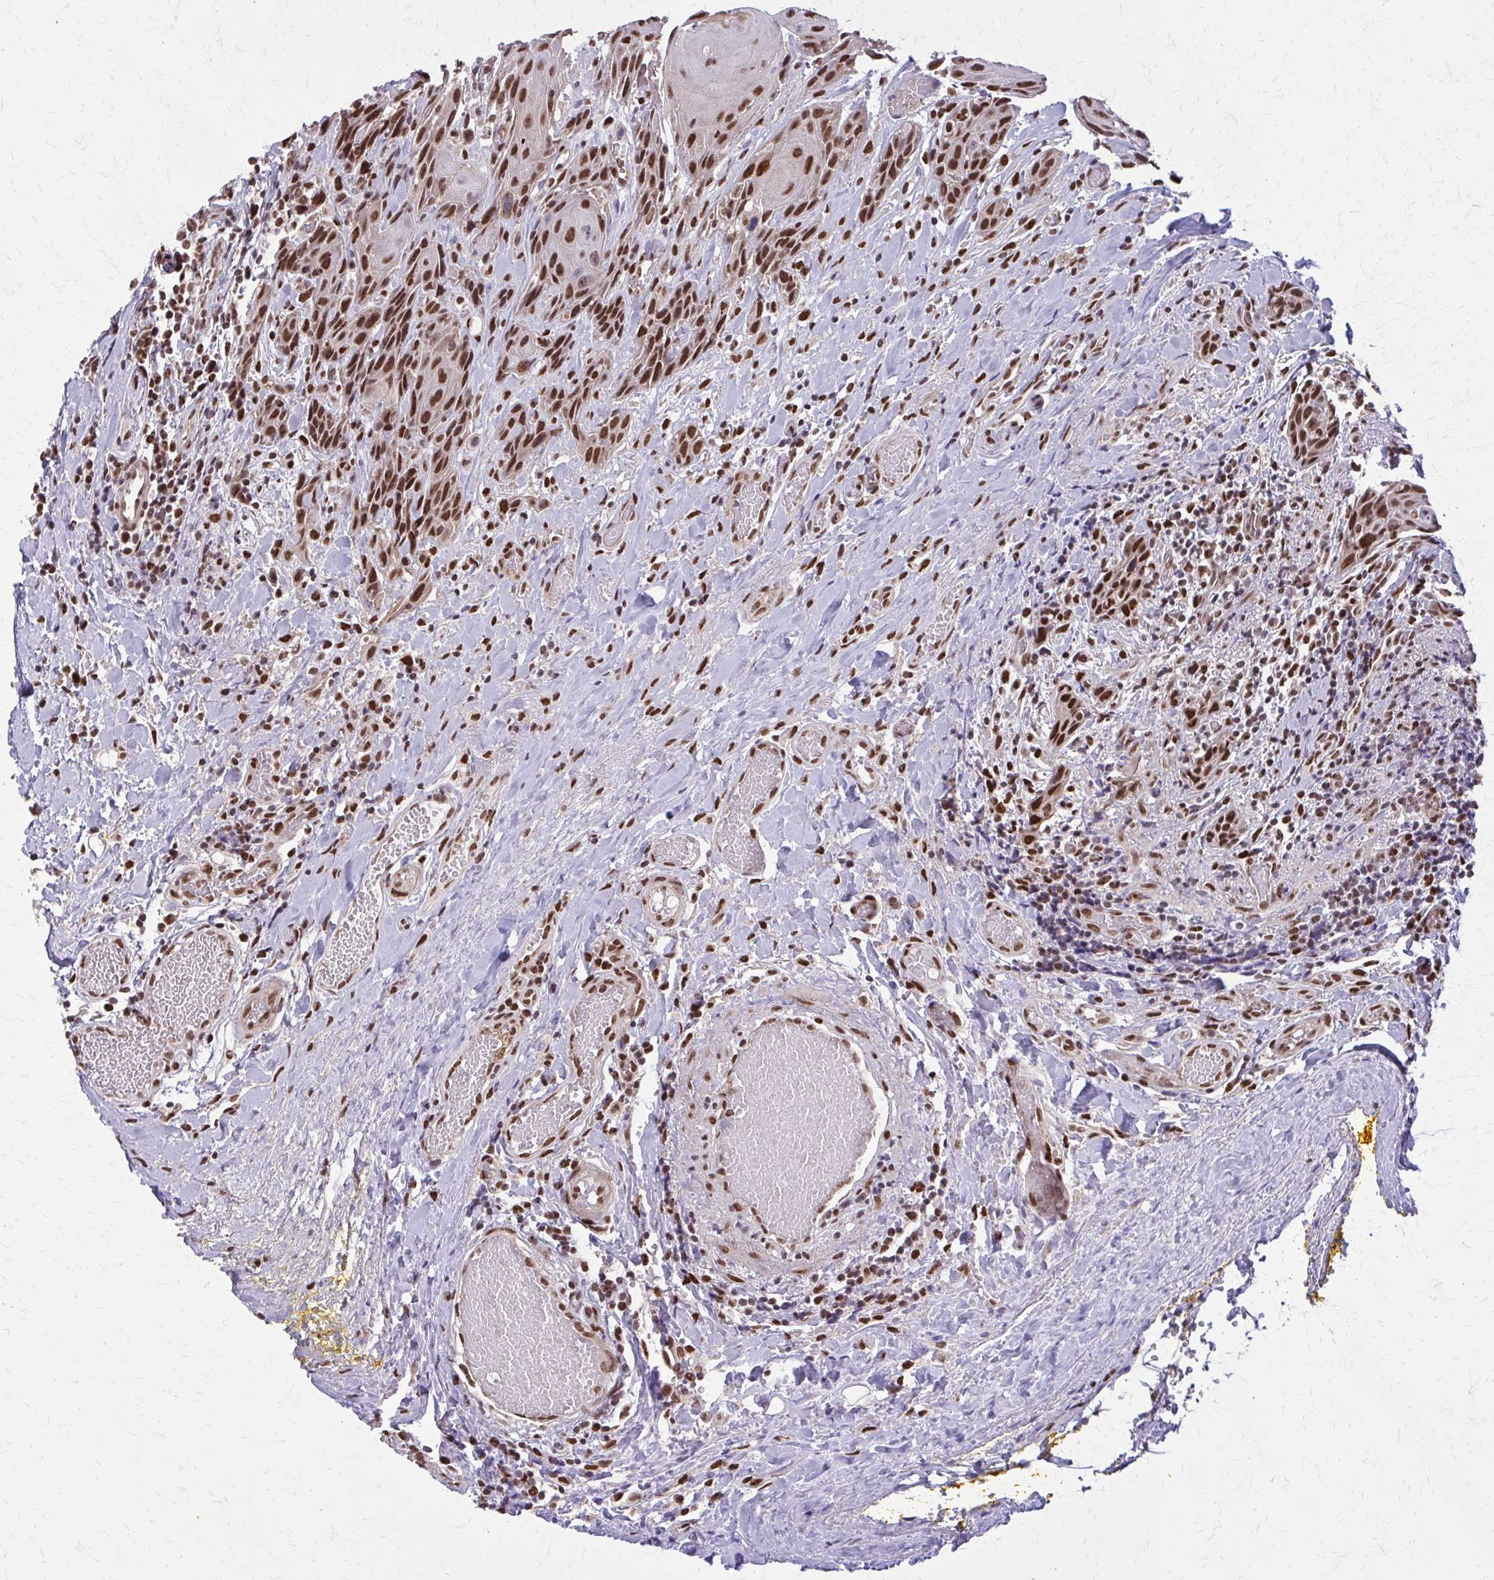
{"staining": {"intensity": "strong", "quantity": ">75%", "location": "nuclear"}, "tissue": "head and neck cancer", "cell_type": "Tumor cells", "image_type": "cancer", "snomed": [{"axis": "morphology", "description": "Squamous cell carcinoma, NOS"}, {"axis": "topography", "description": "Oral tissue"}, {"axis": "topography", "description": "Head-Neck"}], "caption": "Protein positivity by immunohistochemistry reveals strong nuclear expression in about >75% of tumor cells in head and neck cancer (squamous cell carcinoma). Immunohistochemistry stains the protein of interest in brown and the nuclei are stained blue.", "gene": "TTF1", "patient": {"sex": "male", "age": 49}}